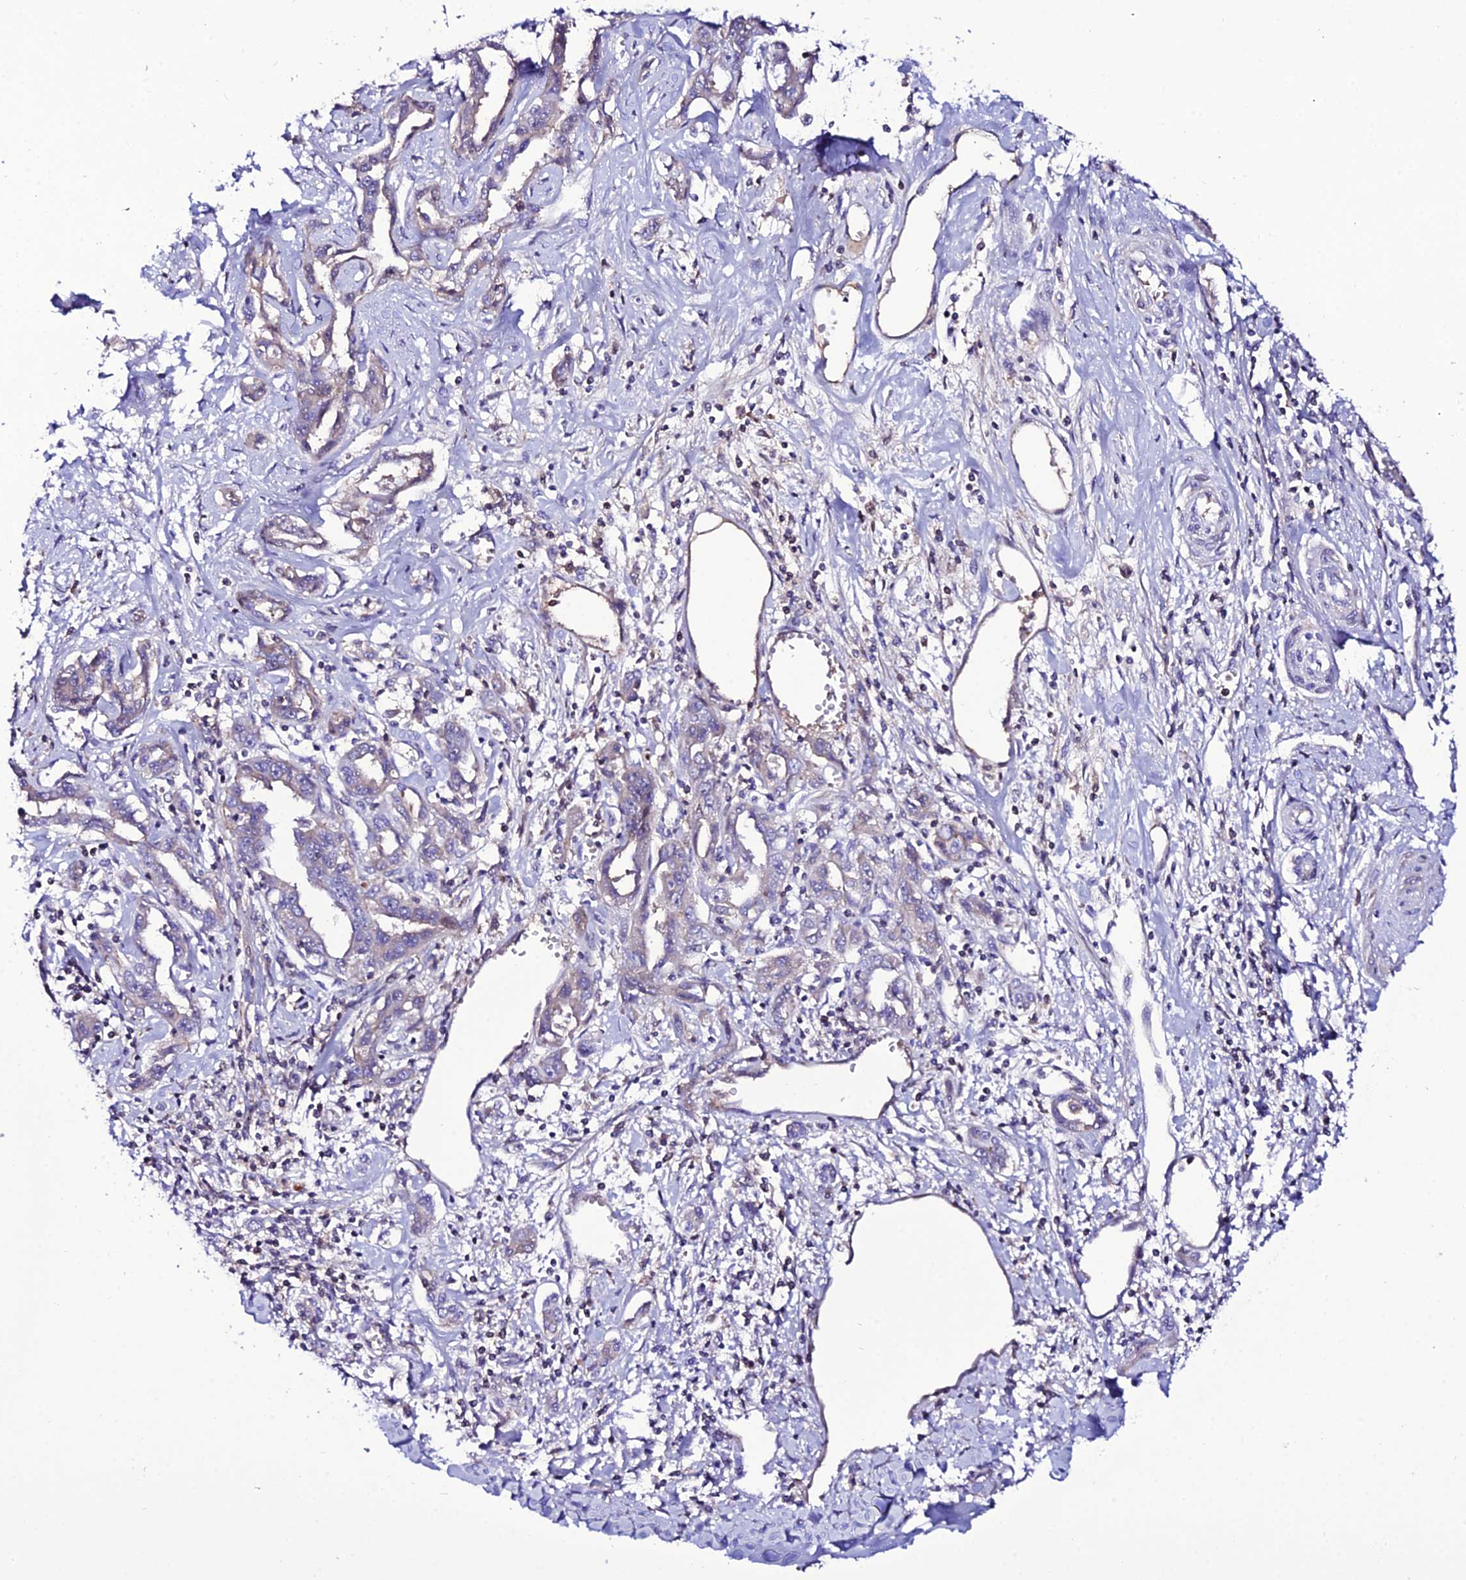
{"staining": {"intensity": "weak", "quantity": "25%-75%", "location": "cytoplasmic/membranous"}, "tissue": "liver cancer", "cell_type": "Tumor cells", "image_type": "cancer", "snomed": [{"axis": "morphology", "description": "Cholangiocarcinoma"}, {"axis": "topography", "description": "Liver"}], "caption": "Cholangiocarcinoma (liver) was stained to show a protein in brown. There is low levels of weak cytoplasmic/membranous positivity in approximately 25%-75% of tumor cells. (DAB (3,3'-diaminobenzidine) = brown stain, brightfield microscopy at high magnification).", "gene": "DEFB132", "patient": {"sex": "male", "age": 59}}